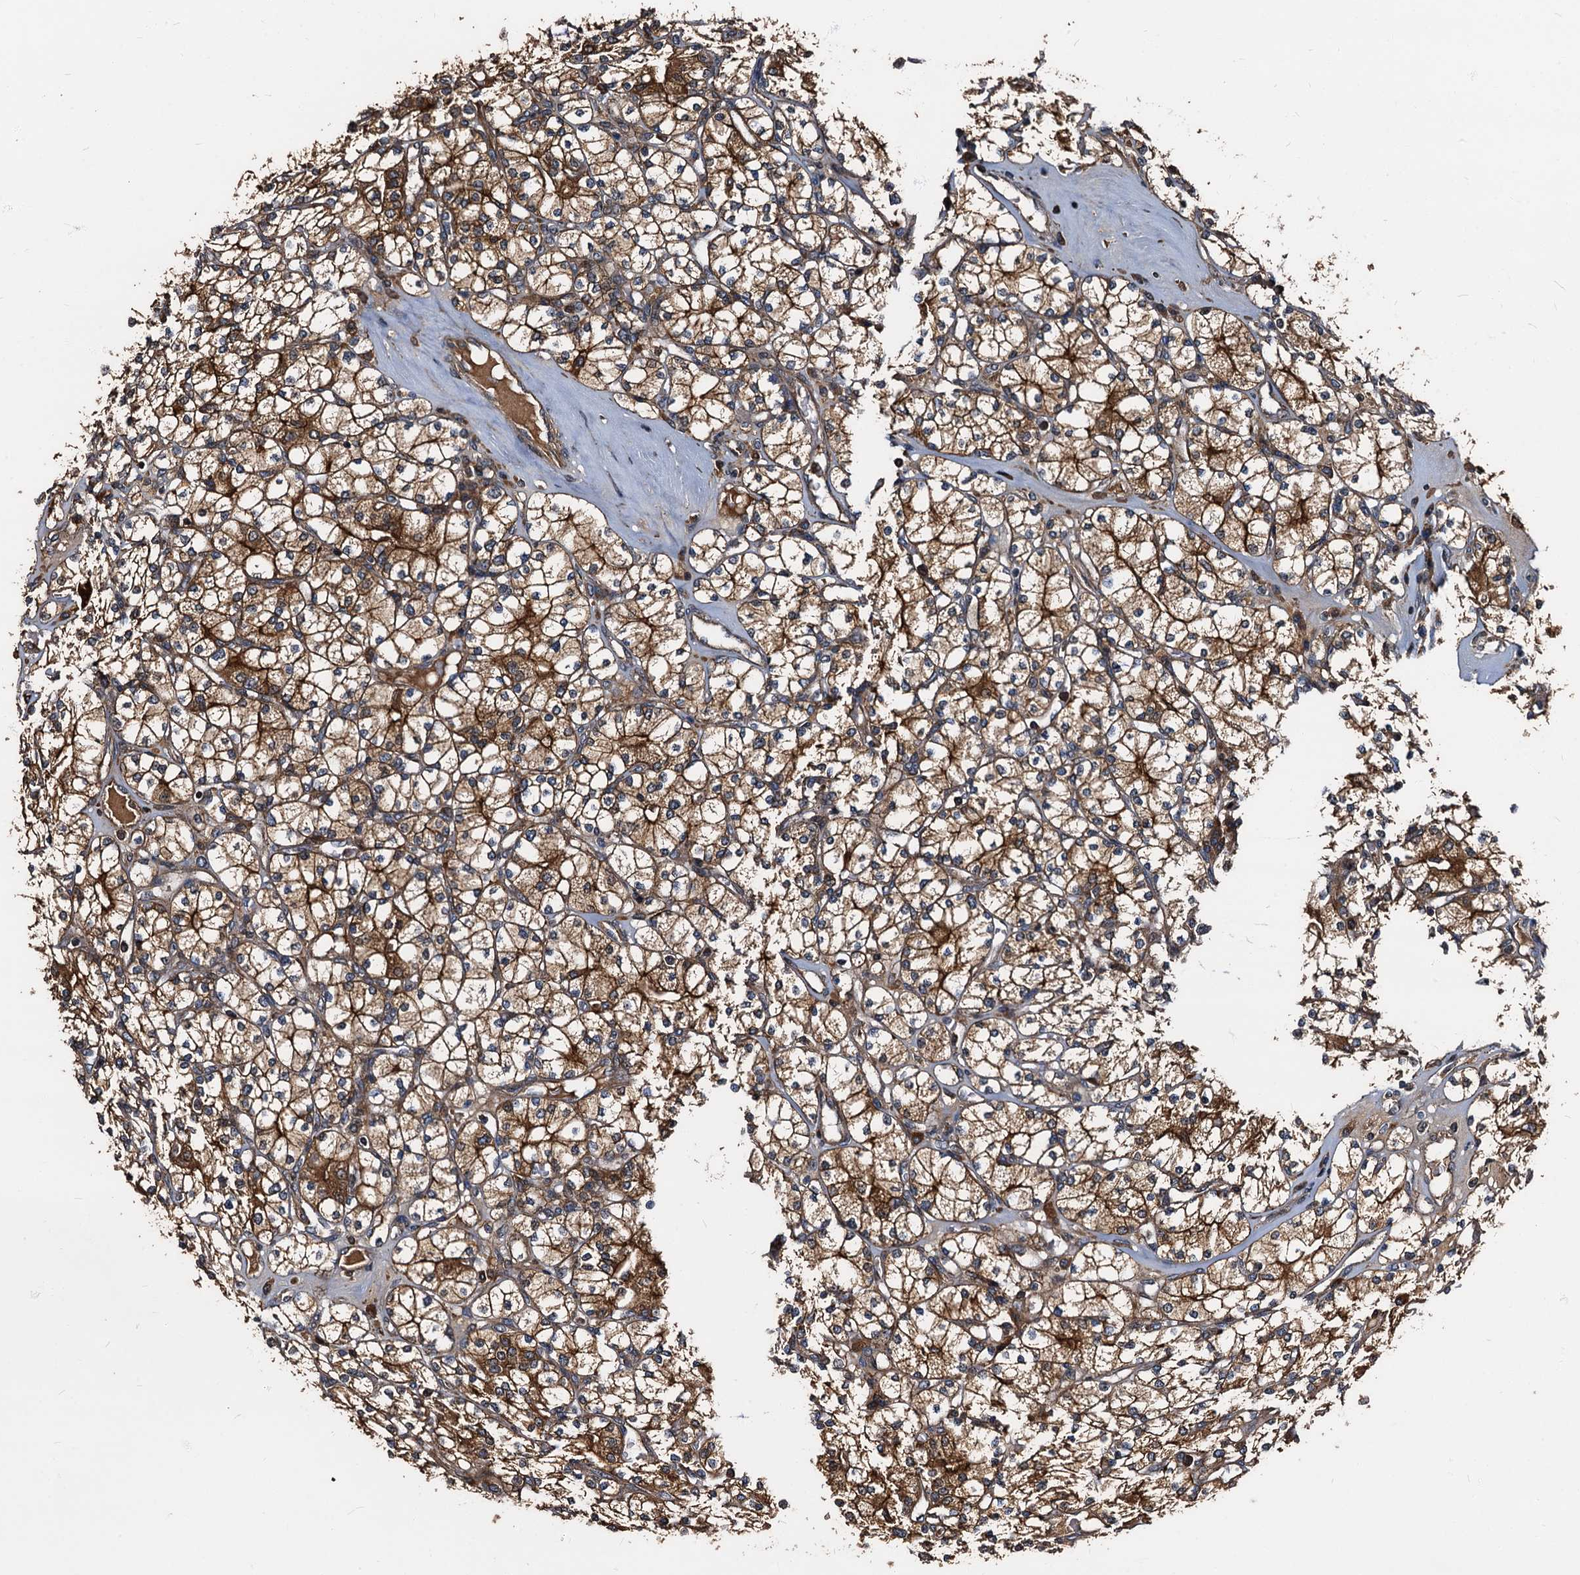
{"staining": {"intensity": "strong", "quantity": ">75%", "location": "cytoplasmic/membranous"}, "tissue": "renal cancer", "cell_type": "Tumor cells", "image_type": "cancer", "snomed": [{"axis": "morphology", "description": "Adenocarcinoma, NOS"}, {"axis": "topography", "description": "Kidney"}], "caption": "Protein staining of adenocarcinoma (renal) tissue demonstrates strong cytoplasmic/membranous expression in approximately >75% of tumor cells.", "gene": "PEX5", "patient": {"sex": "male", "age": 77}}